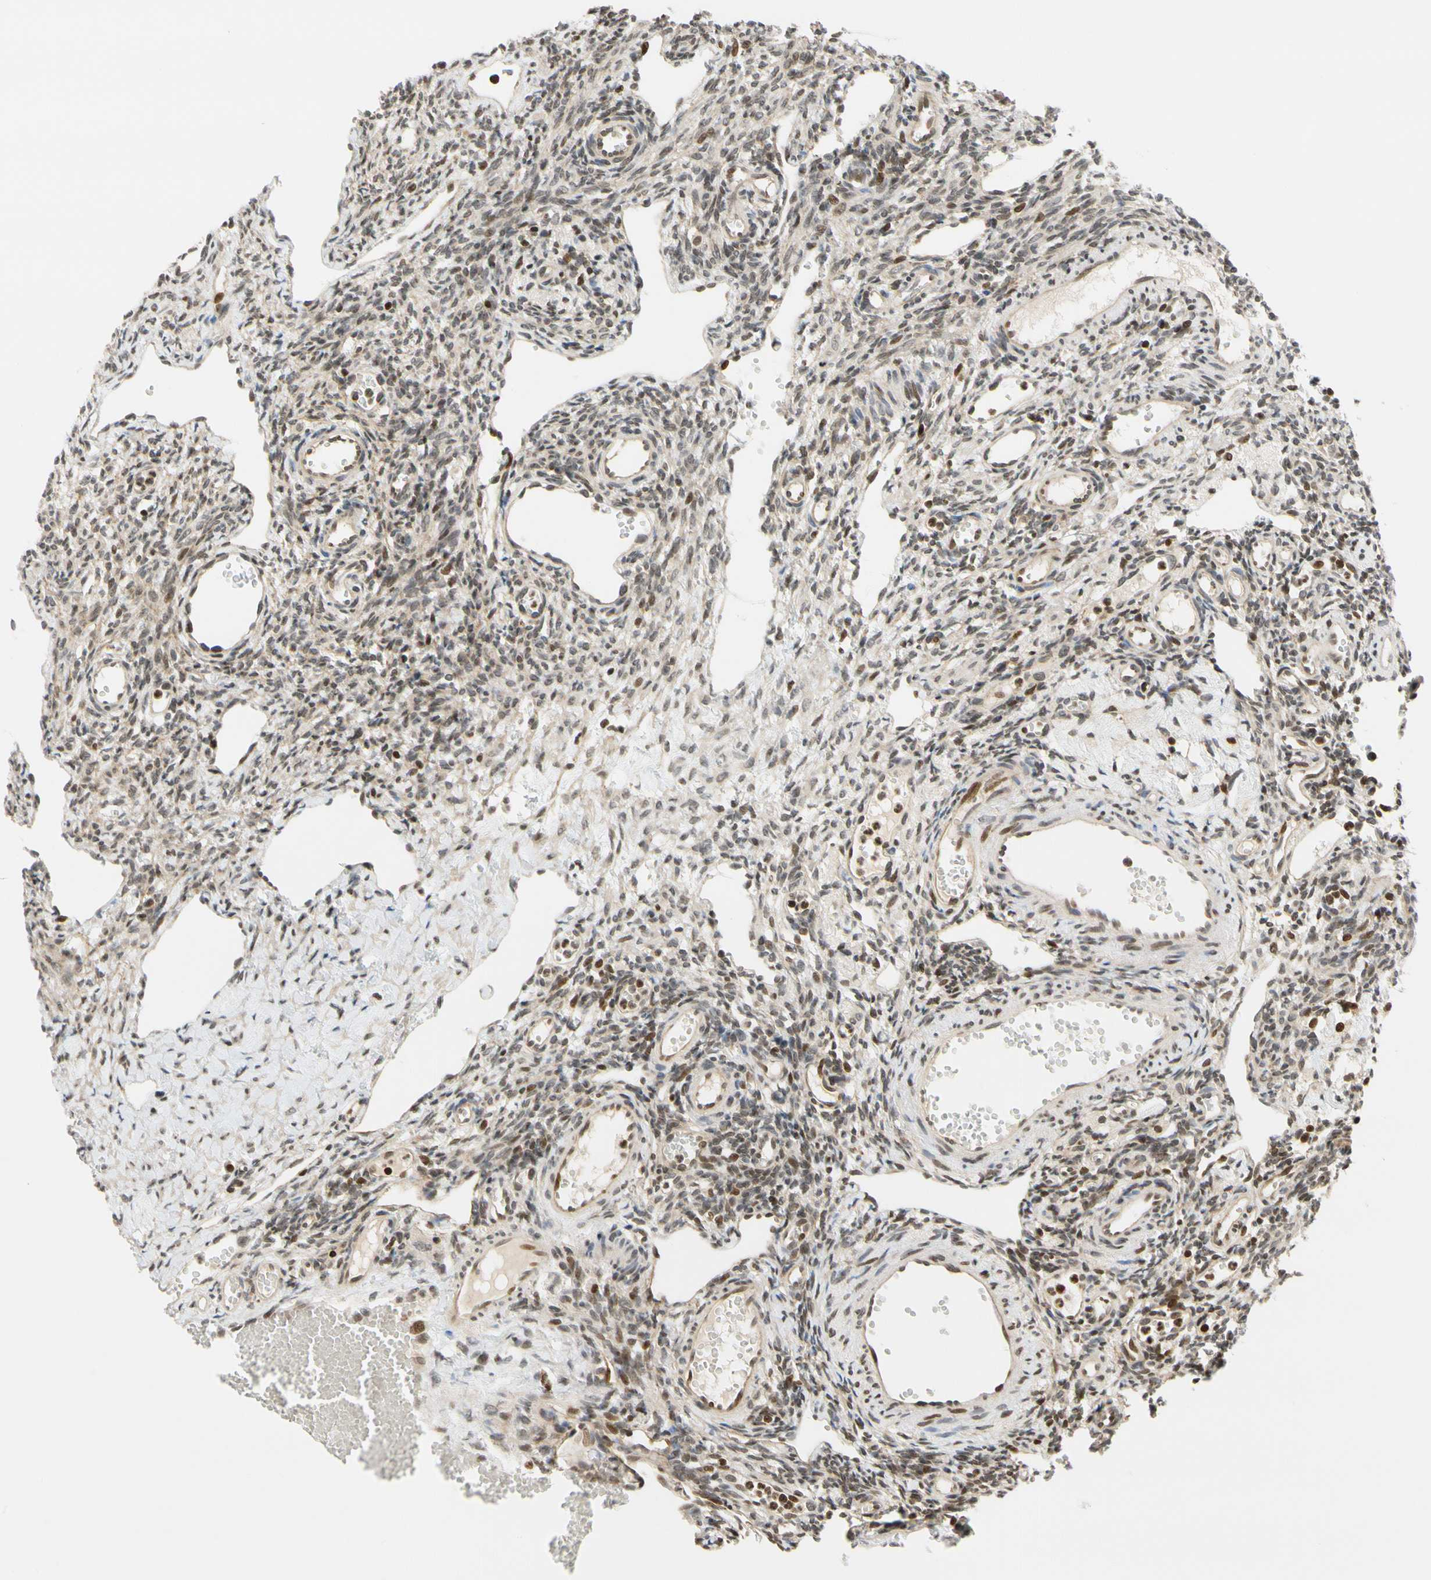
{"staining": {"intensity": "moderate", "quantity": "25%-75%", "location": "nuclear"}, "tissue": "ovary", "cell_type": "Ovarian stroma cells", "image_type": "normal", "snomed": [{"axis": "morphology", "description": "Normal tissue, NOS"}, {"axis": "topography", "description": "Ovary"}], "caption": "Moderate nuclear positivity for a protein is present in about 25%-75% of ovarian stroma cells of benign ovary using immunohistochemistry.", "gene": "CDK7", "patient": {"sex": "female", "age": 33}}